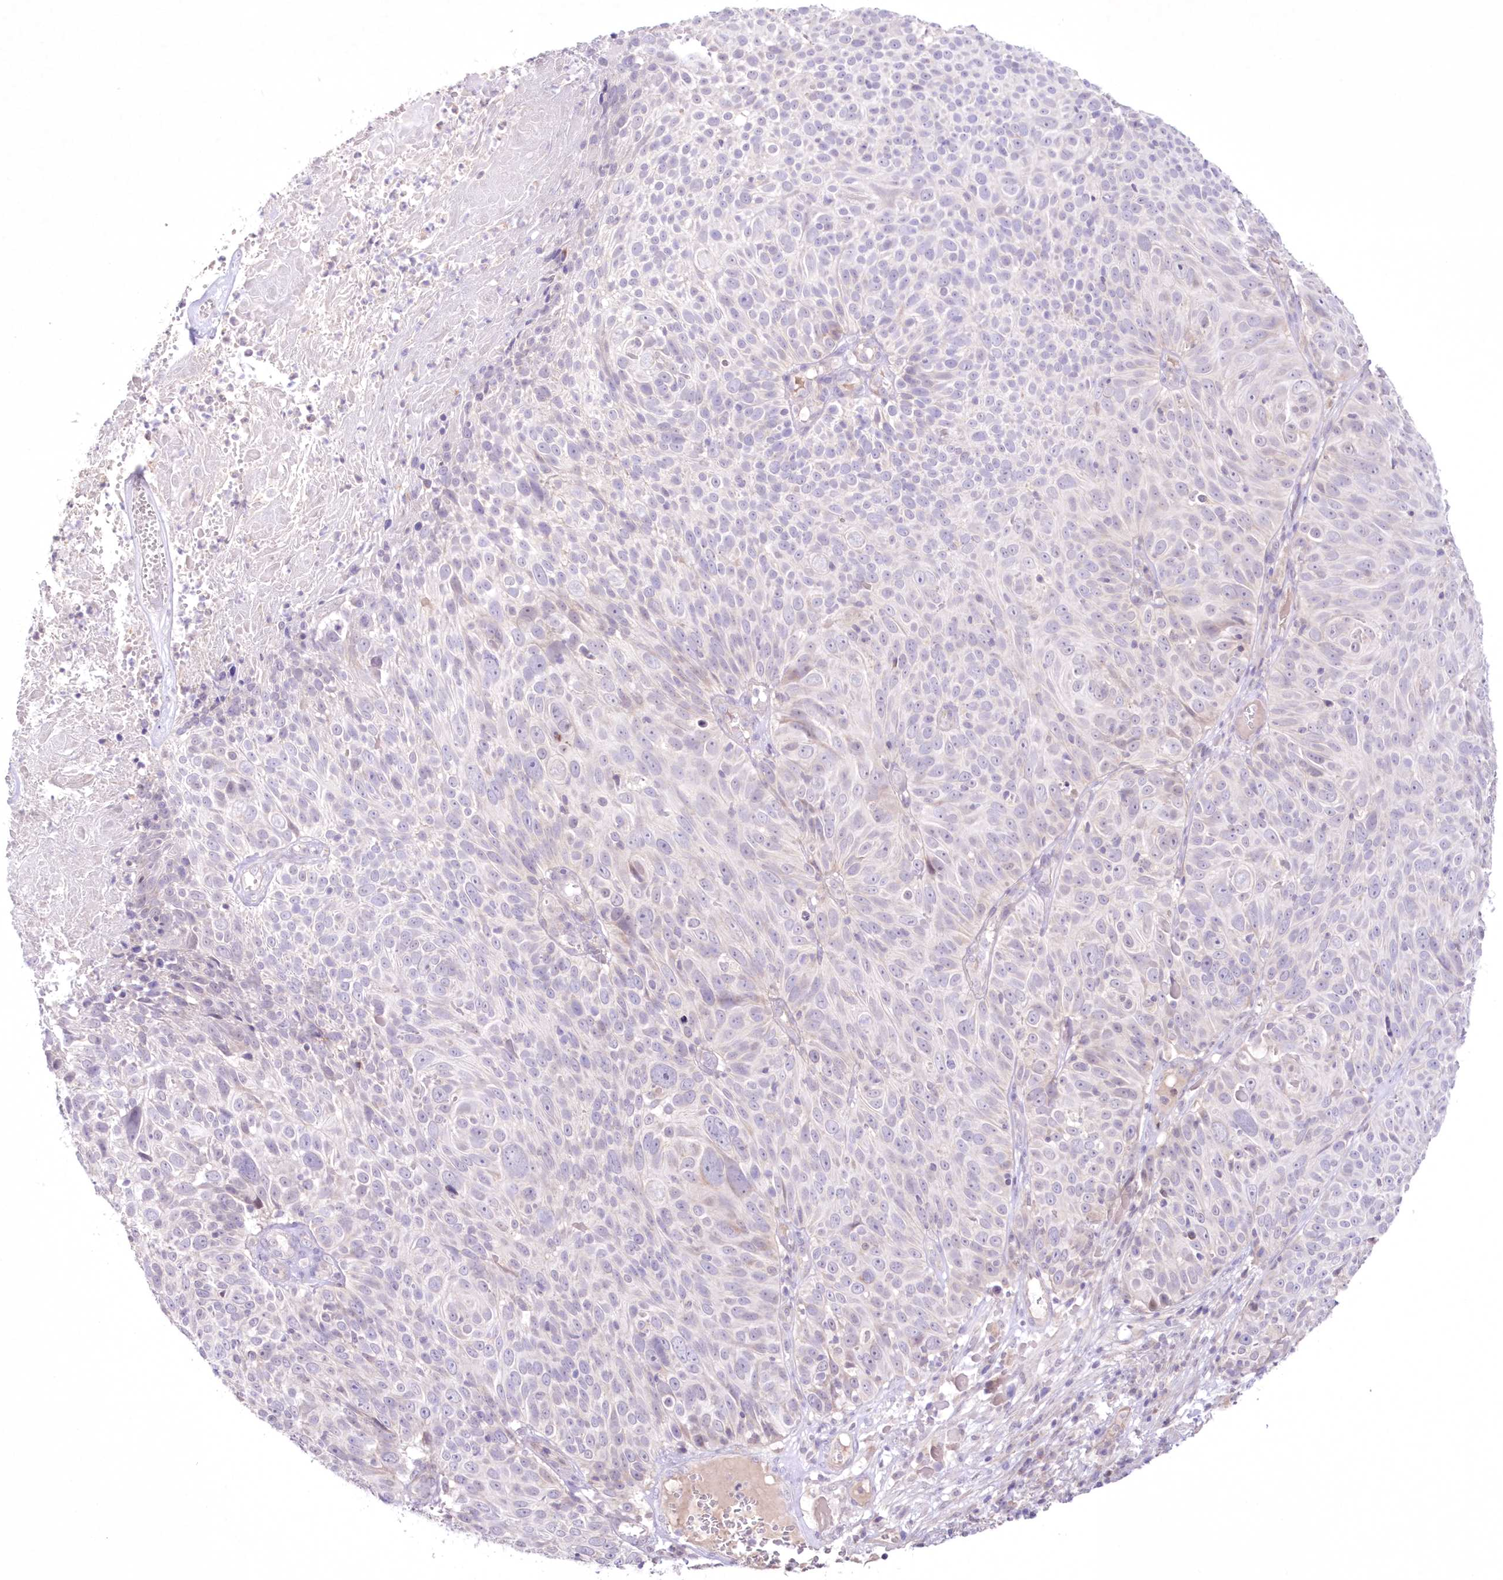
{"staining": {"intensity": "negative", "quantity": "none", "location": "none"}, "tissue": "cervical cancer", "cell_type": "Tumor cells", "image_type": "cancer", "snomed": [{"axis": "morphology", "description": "Squamous cell carcinoma, NOS"}, {"axis": "topography", "description": "Cervix"}], "caption": "This micrograph is of cervical cancer stained with IHC to label a protein in brown with the nuclei are counter-stained blue. There is no staining in tumor cells. (Stains: DAB (3,3'-diaminobenzidine) immunohistochemistry with hematoxylin counter stain, Microscopy: brightfield microscopy at high magnification).", "gene": "NEU4", "patient": {"sex": "female", "age": 74}}